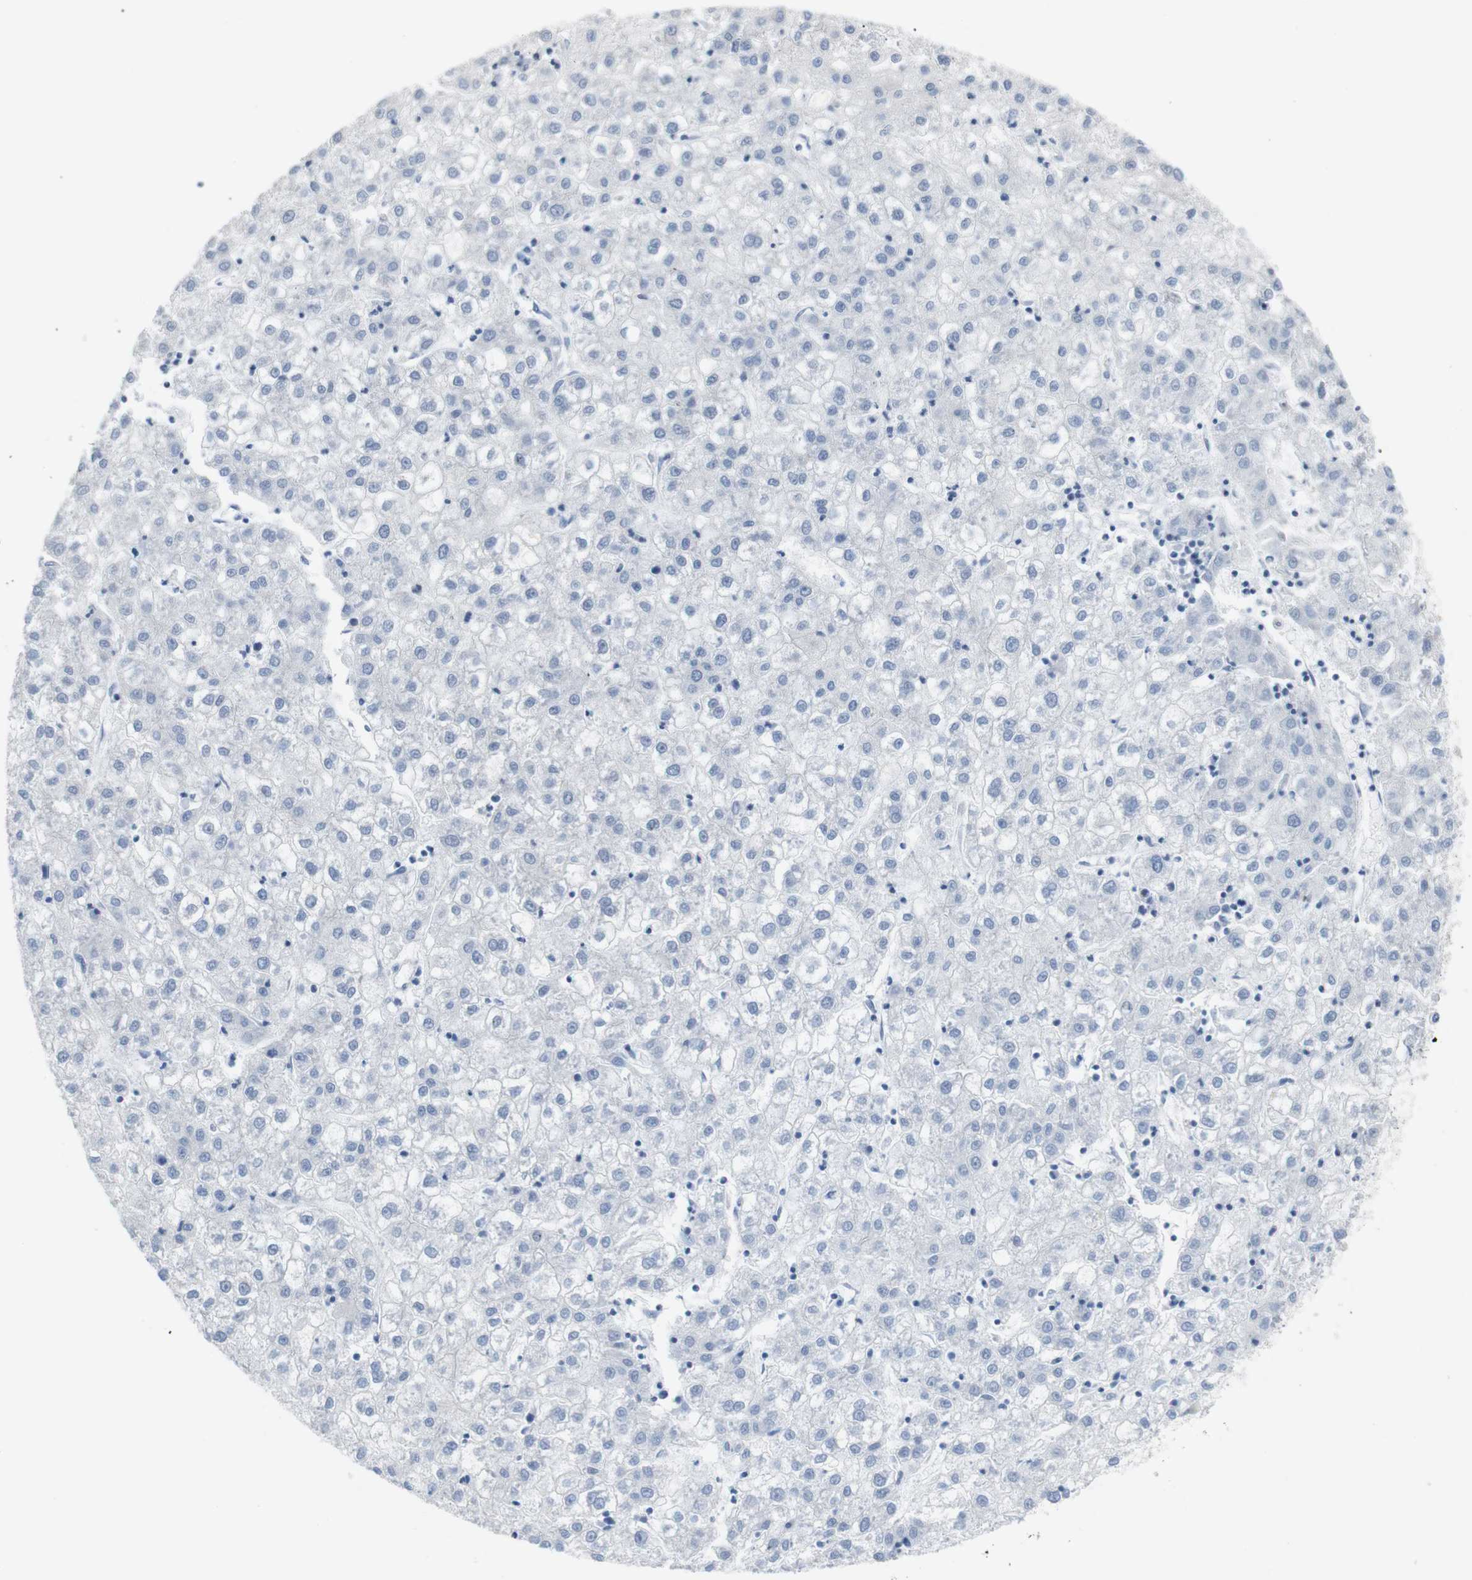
{"staining": {"intensity": "negative", "quantity": "none", "location": "none"}, "tissue": "liver cancer", "cell_type": "Tumor cells", "image_type": "cancer", "snomed": [{"axis": "morphology", "description": "Carcinoma, Hepatocellular, NOS"}, {"axis": "topography", "description": "Liver"}], "caption": "High magnification brightfield microscopy of liver cancer stained with DAB (brown) and counterstained with hematoxylin (blue): tumor cells show no significant positivity.", "gene": "CHRM5", "patient": {"sex": "male", "age": 72}}